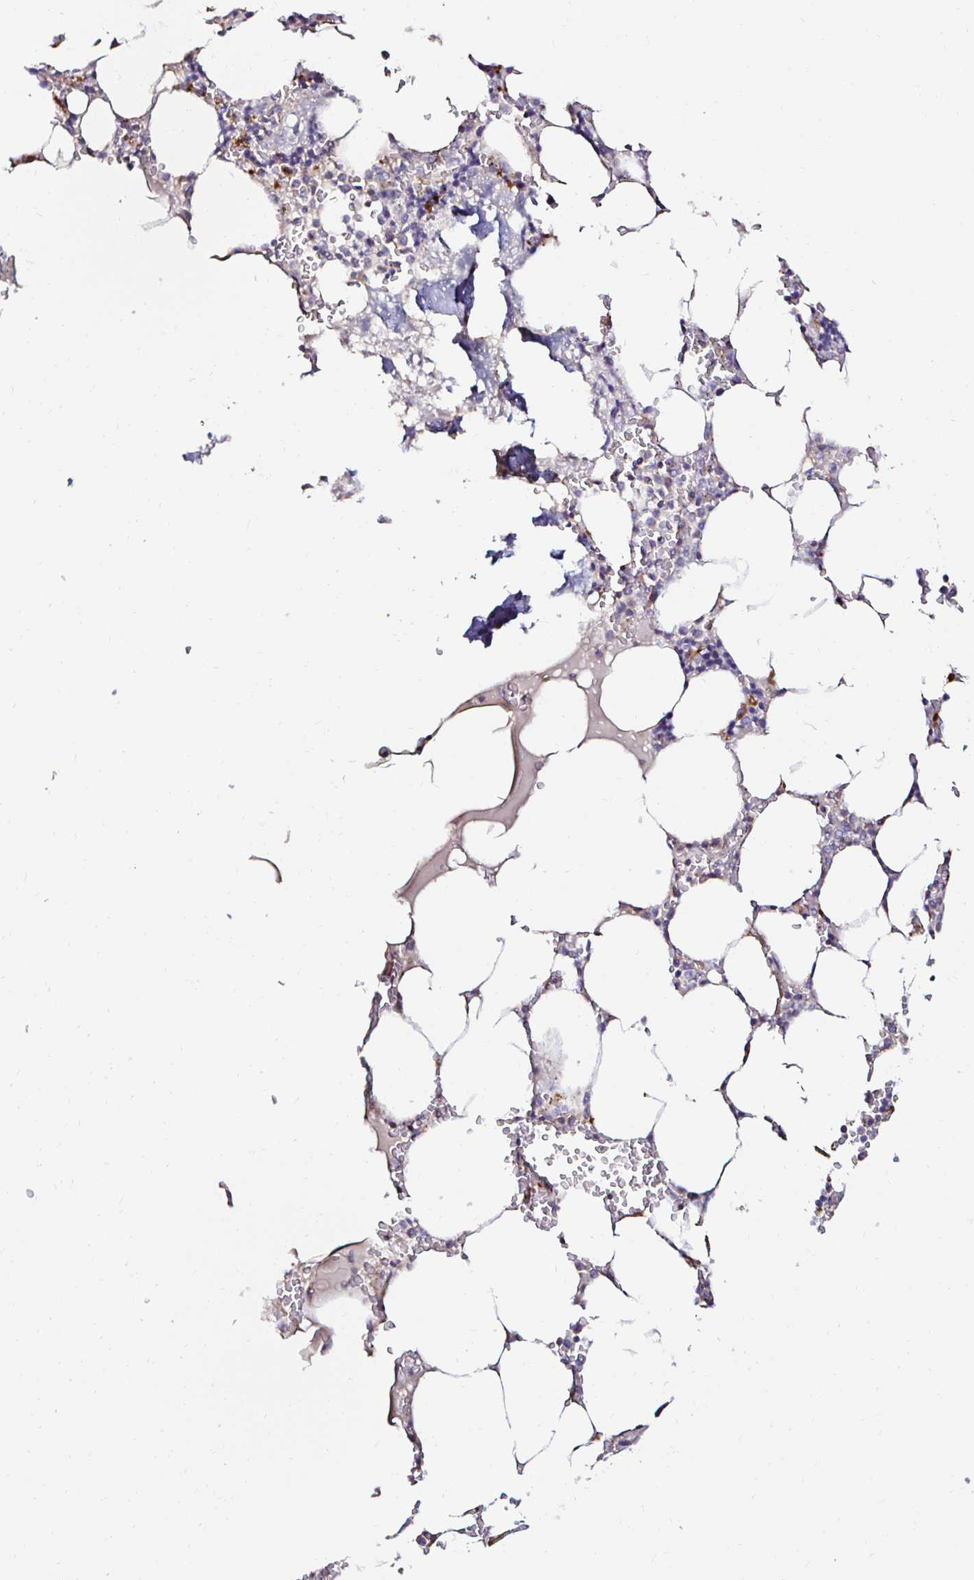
{"staining": {"intensity": "negative", "quantity": "none", "location": "none"}, "tissue": "bone marrow", "cell_type": "Hematopoietic cells", "image_type": "normal", "snomed": [{"axis": "morphology", "description": "Normal tissue, NOS"}, {"axis": "topography", "description": "Bone marrow"}], "caption": "Image shows no significant protein positivity in hematopoietic cells of unremarkable bone marrow.", "gene": "GALNS", "patient": {"sex": "male", "age": 64}}